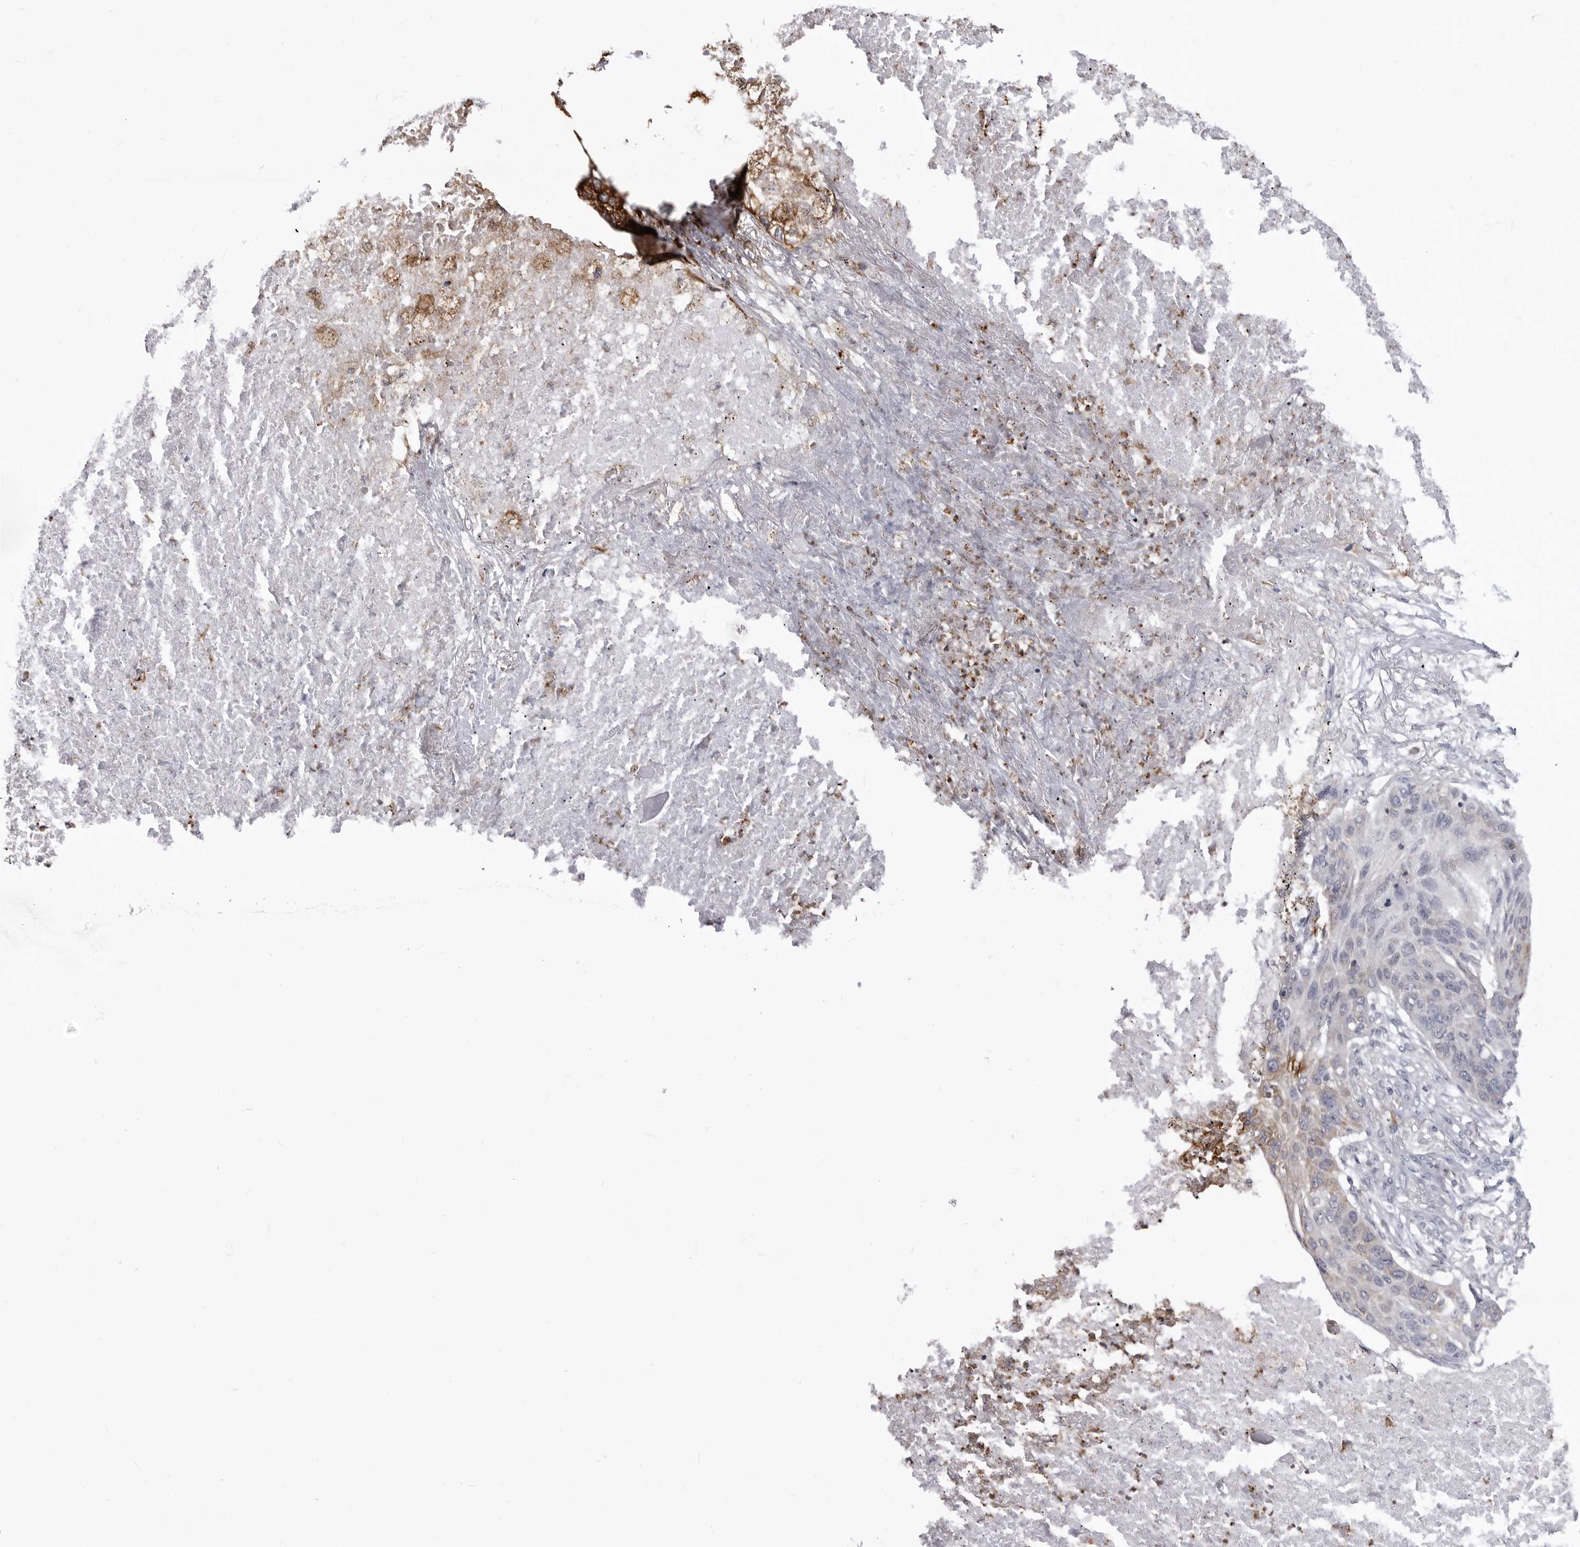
{"staining": {"intensity": "moderate", "quantity": "<25%", "location": "cytoplasmic/membranous"}, "tissue": "lung cancer", "cell_type": "Tumor cells", "image_type": "cancer", "snomed": [{"axis": "morphology", "description": "Squamous cell carcinoma, NOS"}, {"axis": "topography", "description": "Lung"}], "caption": "A micrograph showing moderate cytoplasmic/membranous staining in approximately <25% of tumor cells in lung cancer, as visualized by brown immunohistochemical staining.", "gene": "STAP2", "patient": {"sex": "female", "age": 63}}